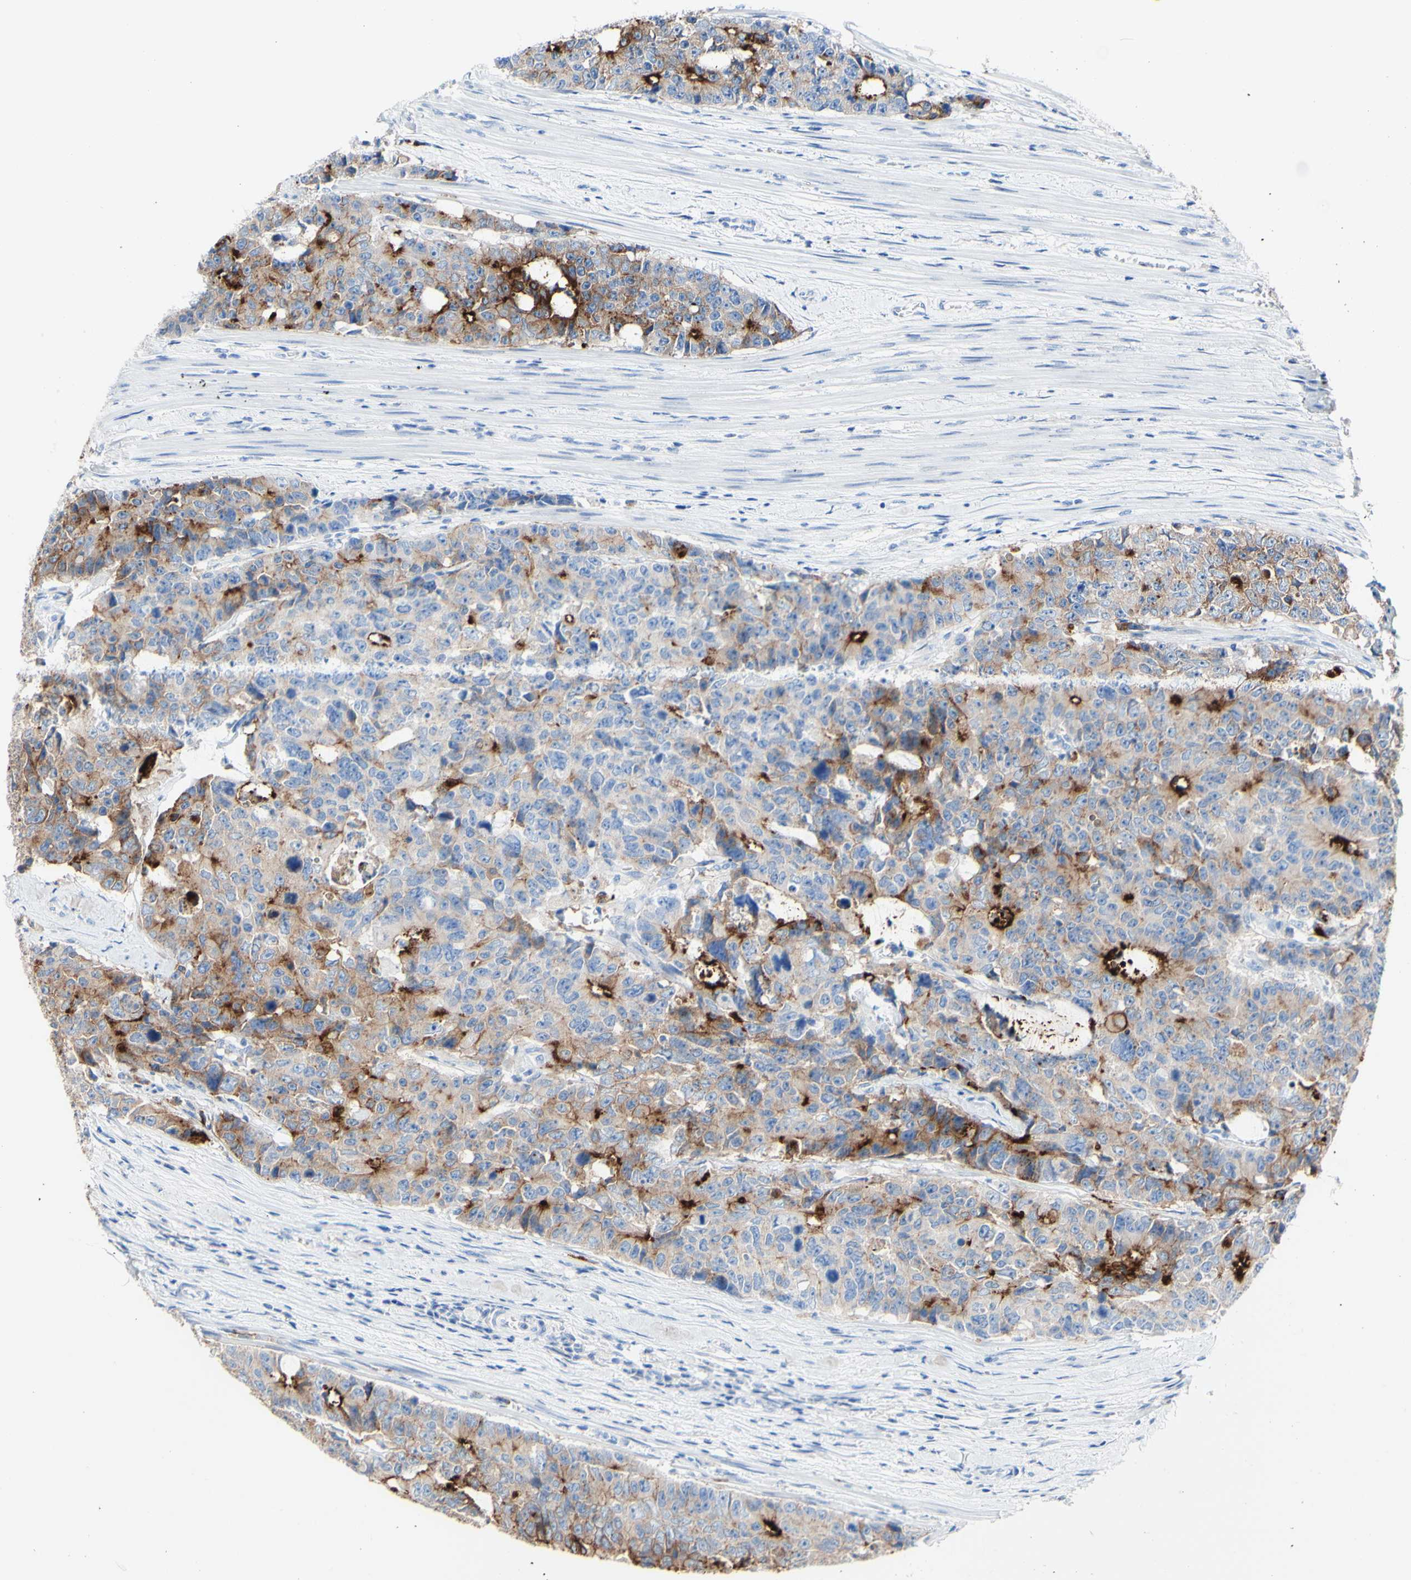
{"staining": {"intensity": "strong", "quantity": "25%-75%", "location": "cytoplasmic/membranous"}, "tissue": "colorectal cancer", "cell_type": "Tumor cells", "image_type": "cancer", "snomed": [{"axis": "morphology", "description": "Adenocarcinoma, NOS"}, {"axis": "topography", "description": "Colon"}], "caption": "Colorectal cancer stained with a brown dye shows strong cytoplasmic/membranous positive expression in about 25%-75% of tumor cells.", "gene": "DSC2", "patient": {"sex": "female", "age": 86}}